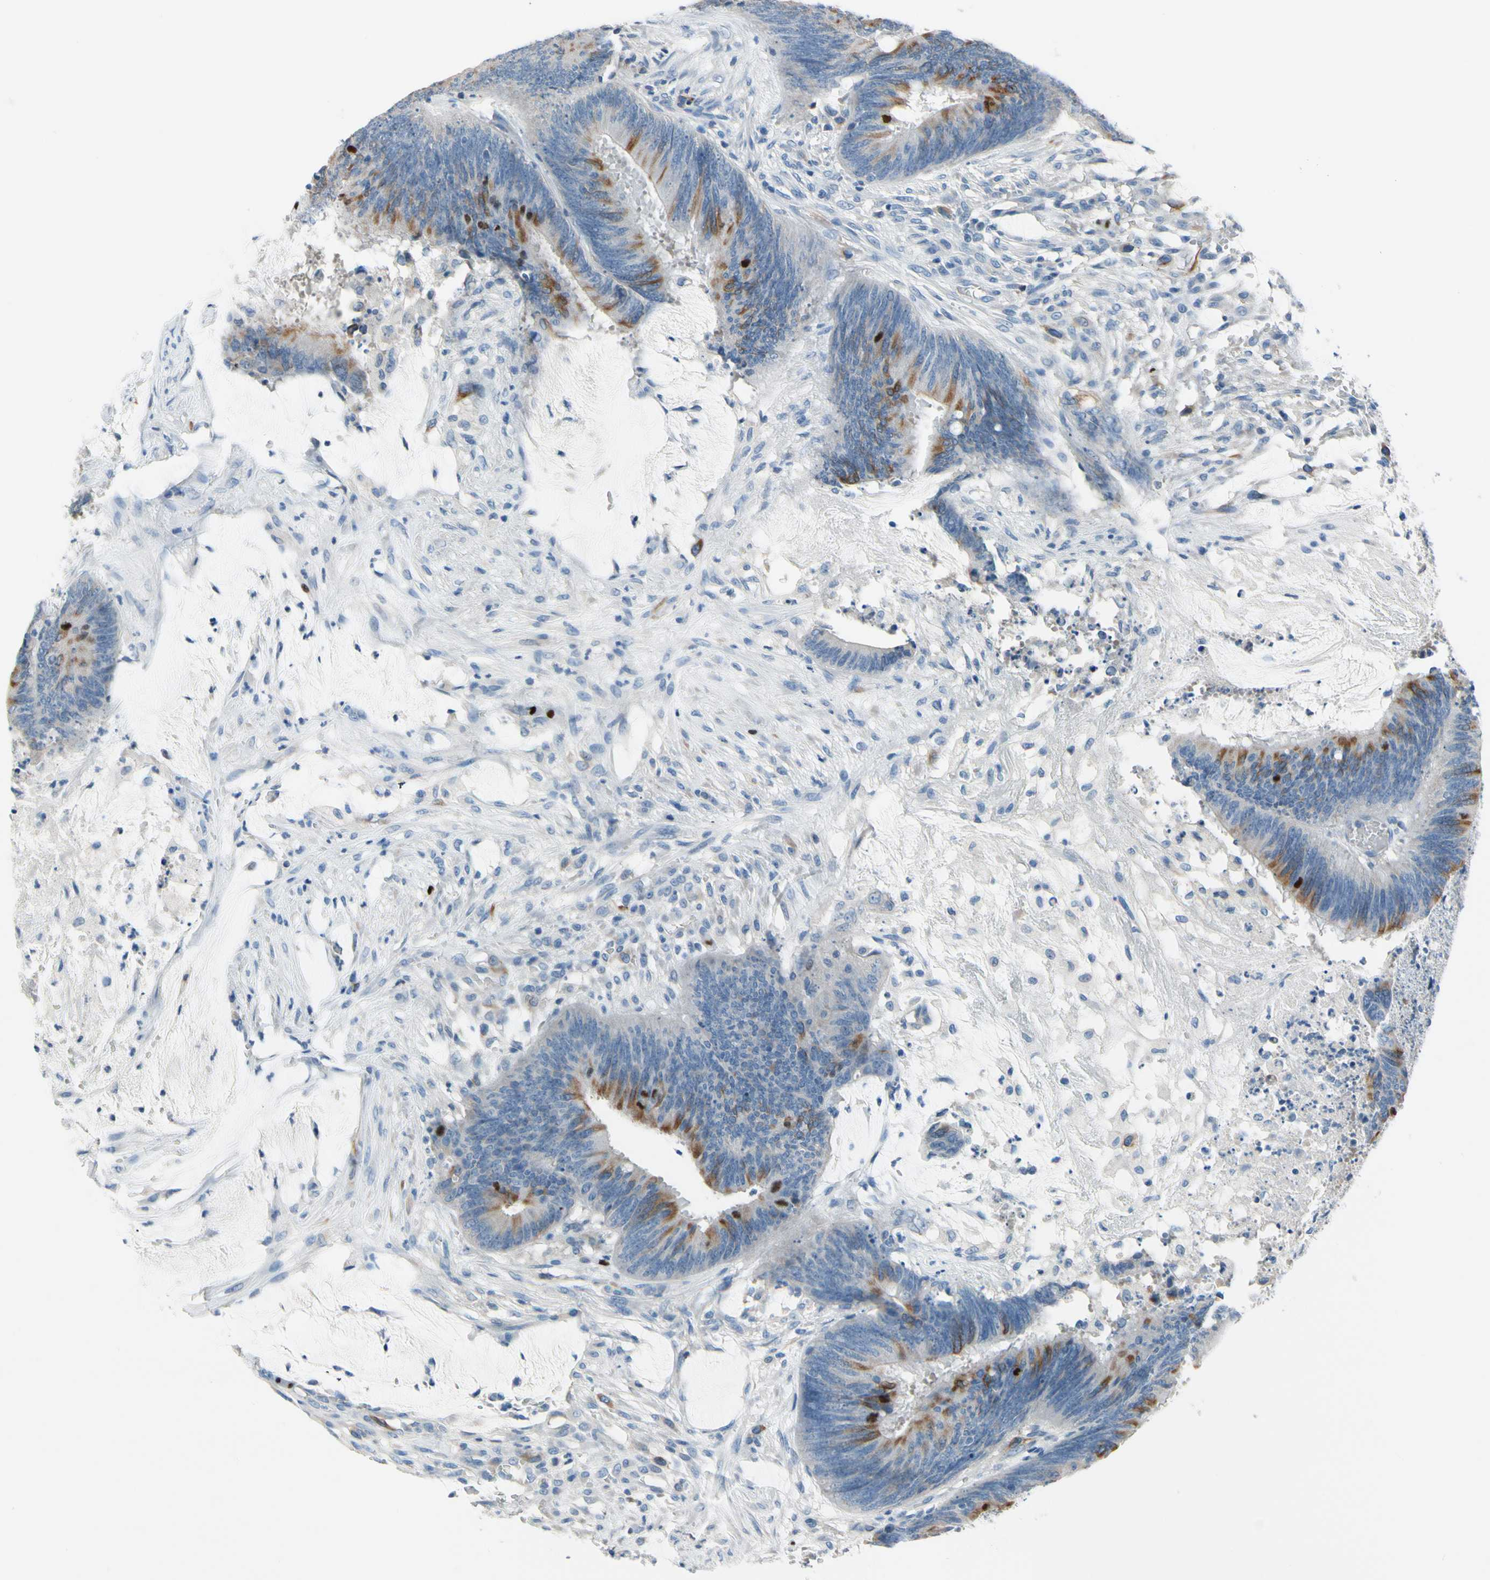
{"staining": {"intensity": "moderate", "quantity": "25%-75%", "location": "cytoplasmic/membranous"}, "tissue": "colorectal cancer", "cell_type": "Tumor cells", "image_type": "cancer", "snomed": [{"axis": "morphology", "description": "Adenocarcinoma, NOS"}, {"axis": "topography", "description": "Rectum"}], "caption": "Human colorectal adenocarcinoma stained with a protein marker displays moderate staining in tumor cells.", "gene": "CKAP2", "patient": {"sex": "female", "age": 66}}